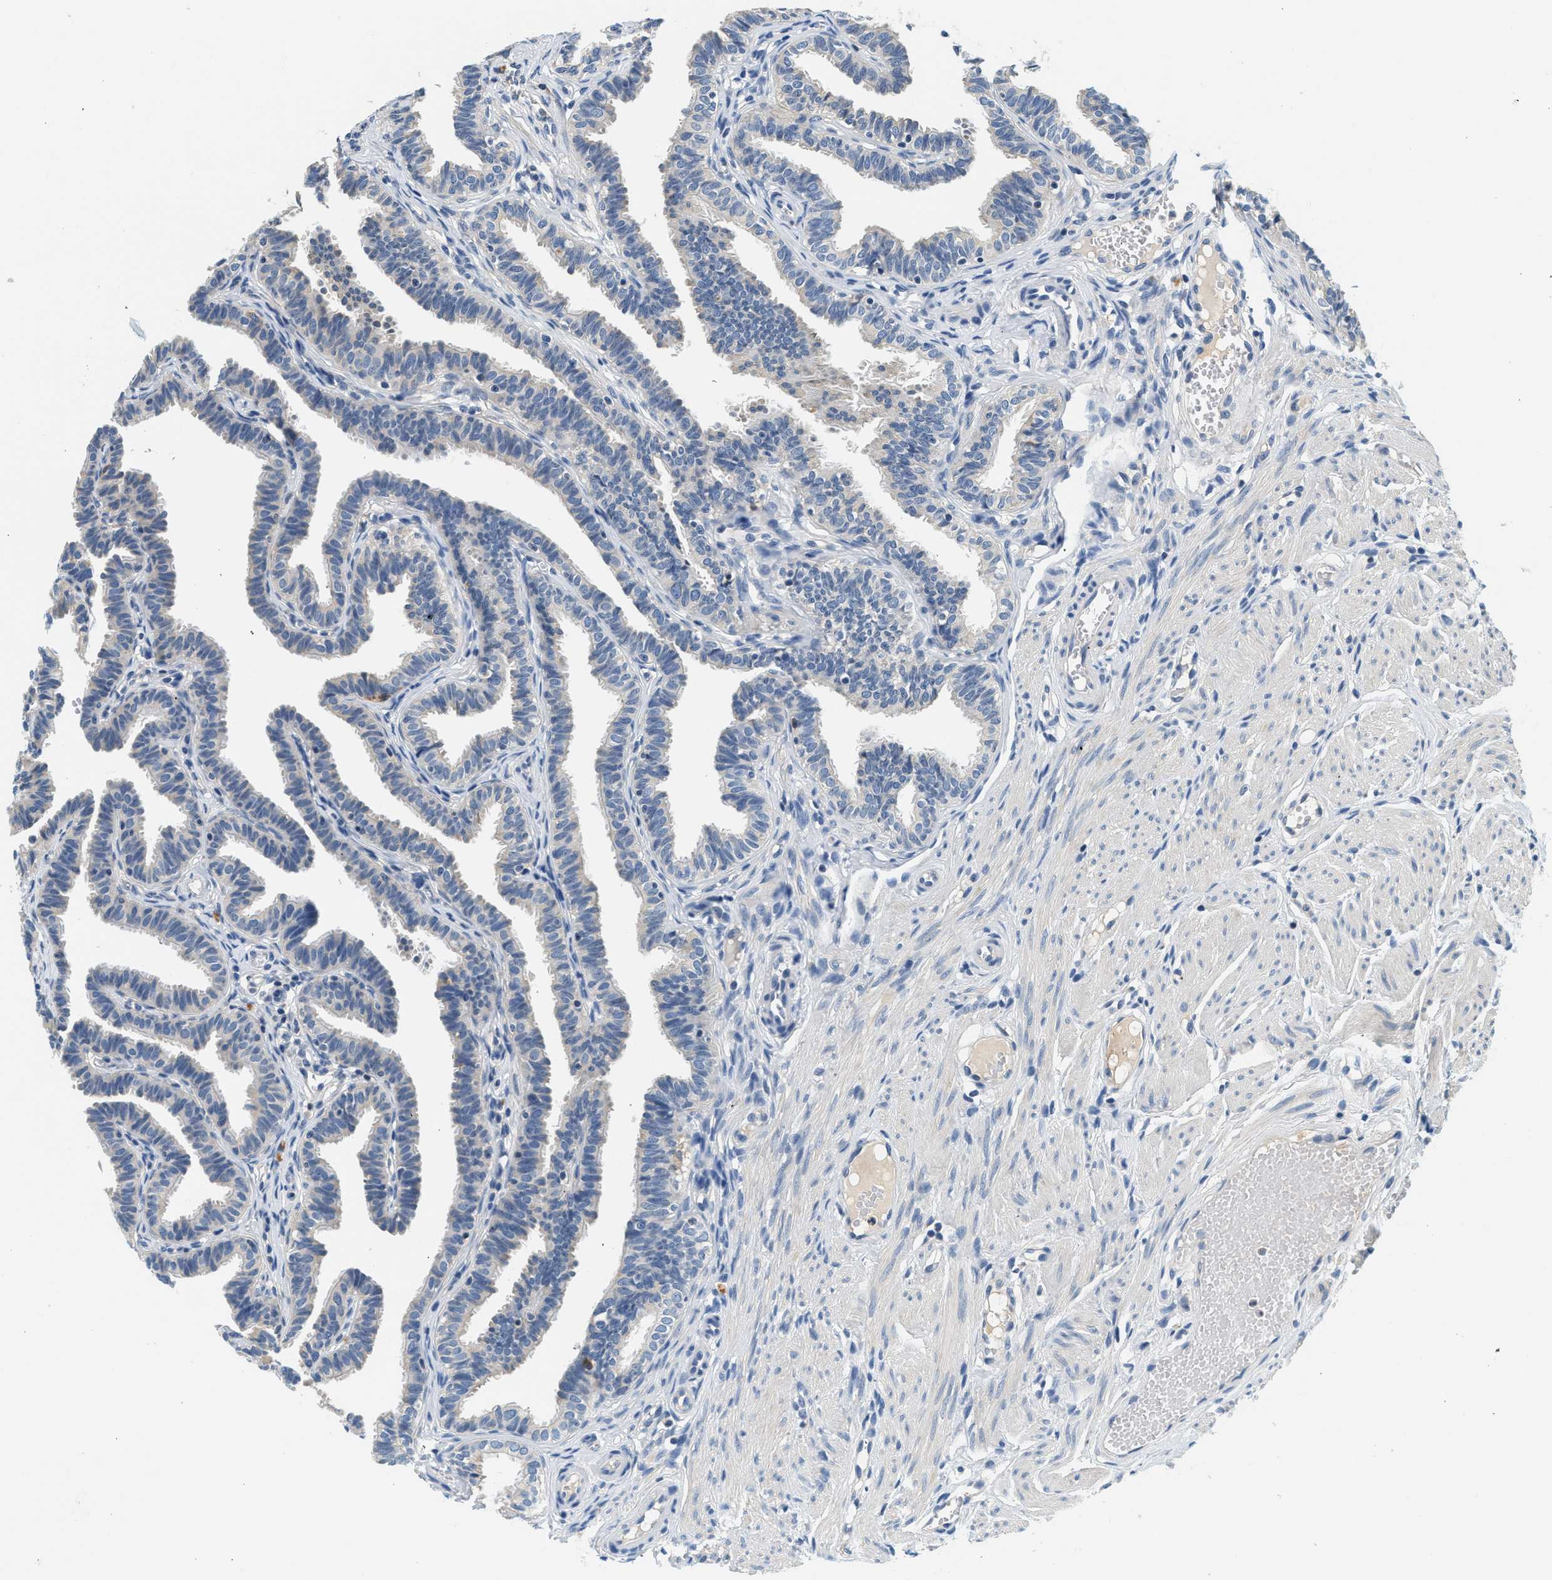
{"staining": {"intensity": "weak", "quantity": "<25%", "location": "cytoplasmic/membranous"}, "tissue": "fallopian tube", "cell_type": "Glandular cells", "image_type": "normal", "snomed": [{"axis": "morphology", "description": "Normal tissue, NOS"}, {"axis": "topography", "description": "Fallopian tube"}, {"axis": "topography", "description": "Ovary"}], "caption": "High power microscopy micrograph of an immunohistochemistry (IHC) micrograph of unremarkable fallopian tube, revealing no significant expression in glandular cells.", "gene": "SLC35E1", "patient": {"sex": "female", "age": 23}}